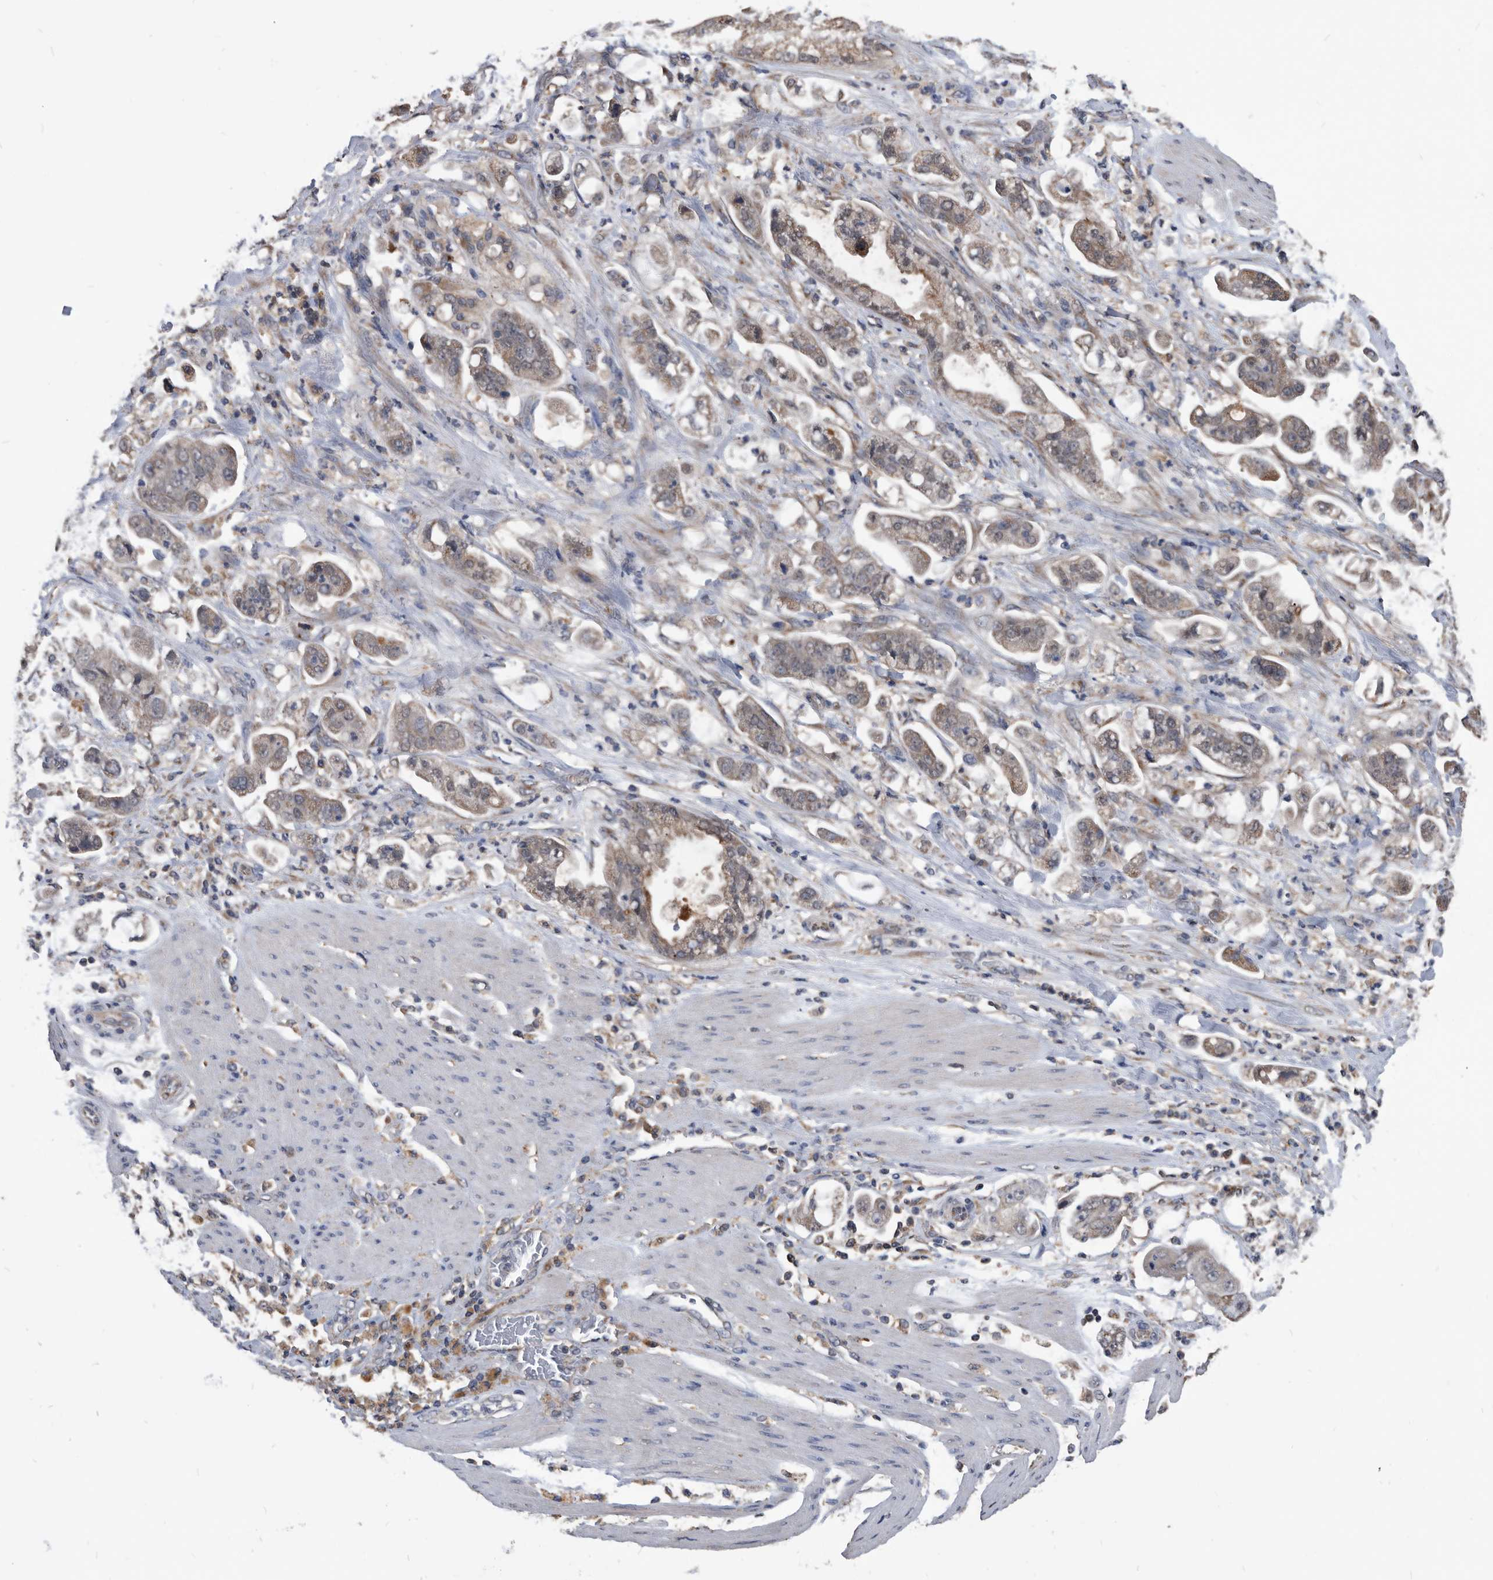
{"staining": {"intensity": "weak", "quantity": ">75%", "location": "cytoplasmic/membranous"}, "tissue": "stomach cancer", "cell_type": "Tumor cells", "image_type": "cancer", "snomed": [{"axis": "morphology", "description": "Adenocarcinoma, NOS"}, {"axis": "topography", "description": "Stomach"}], "caption": "The micrograph demonstrates immunohistochemical staining of stomach cancer. There is weak cytoplasmic/membranous staining is appreciated in about >75% of tumor cells.", "gene": "NRBP1", "patient": {"sex": "male", "age": 62}}